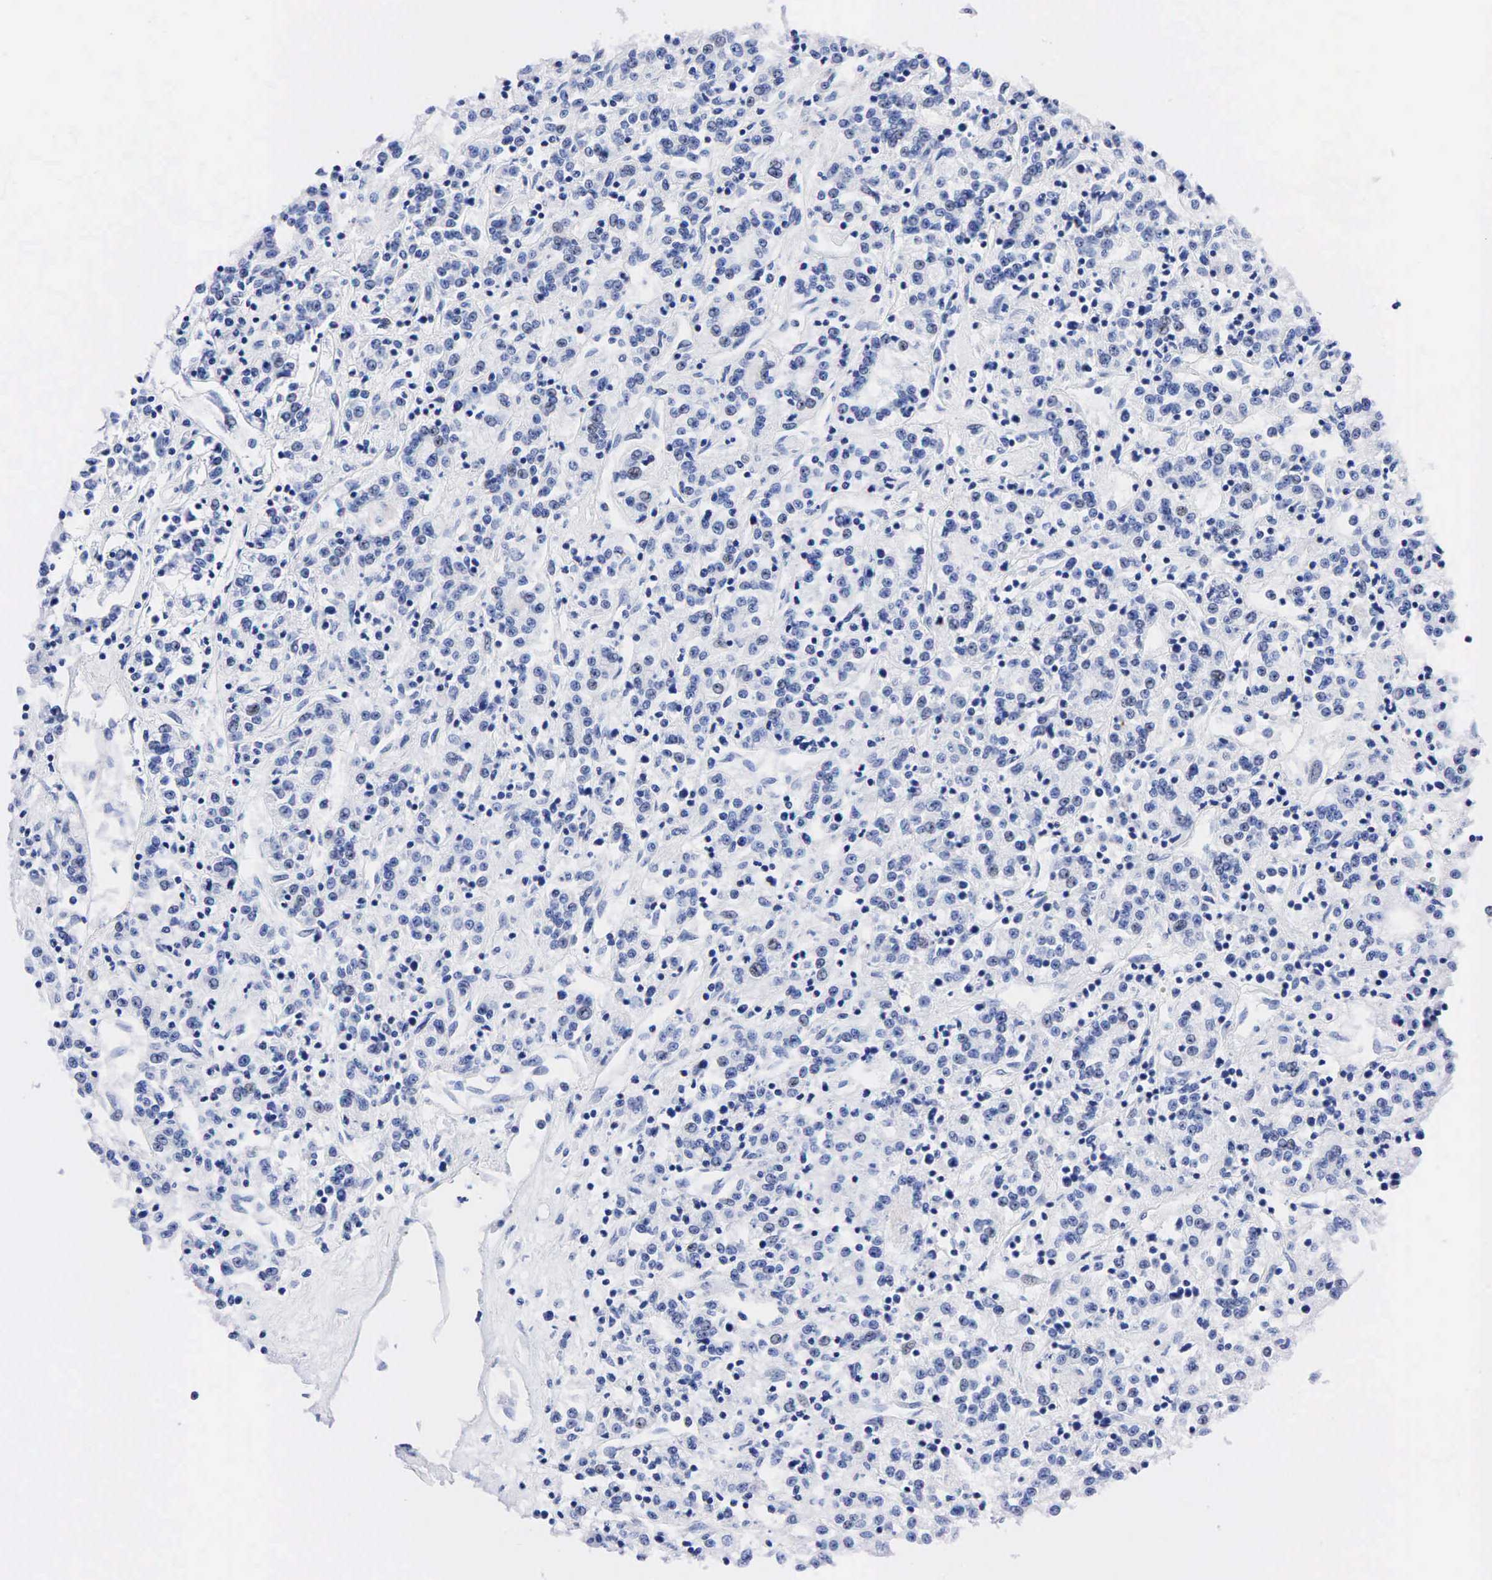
{"staining": {"intensity": "negative", "quantity": "none", "location": "none"}, "tissue": "renal cancer", "cell_type": "Tumor cells", "image_type": "cancer", "snomed": [{"axis": "morphology", "description": "Adenocarcinoma, NOS"}, {"axis": "topography", "description": "Kidney"}], "caption": "Human adenocarcinoma (renal) stained for a protein using immunohistochemistry (IHC) demonstrates no expression in tumor cells.", "gene": "PTH", "patient": {"sex": "female", "age": 76}}